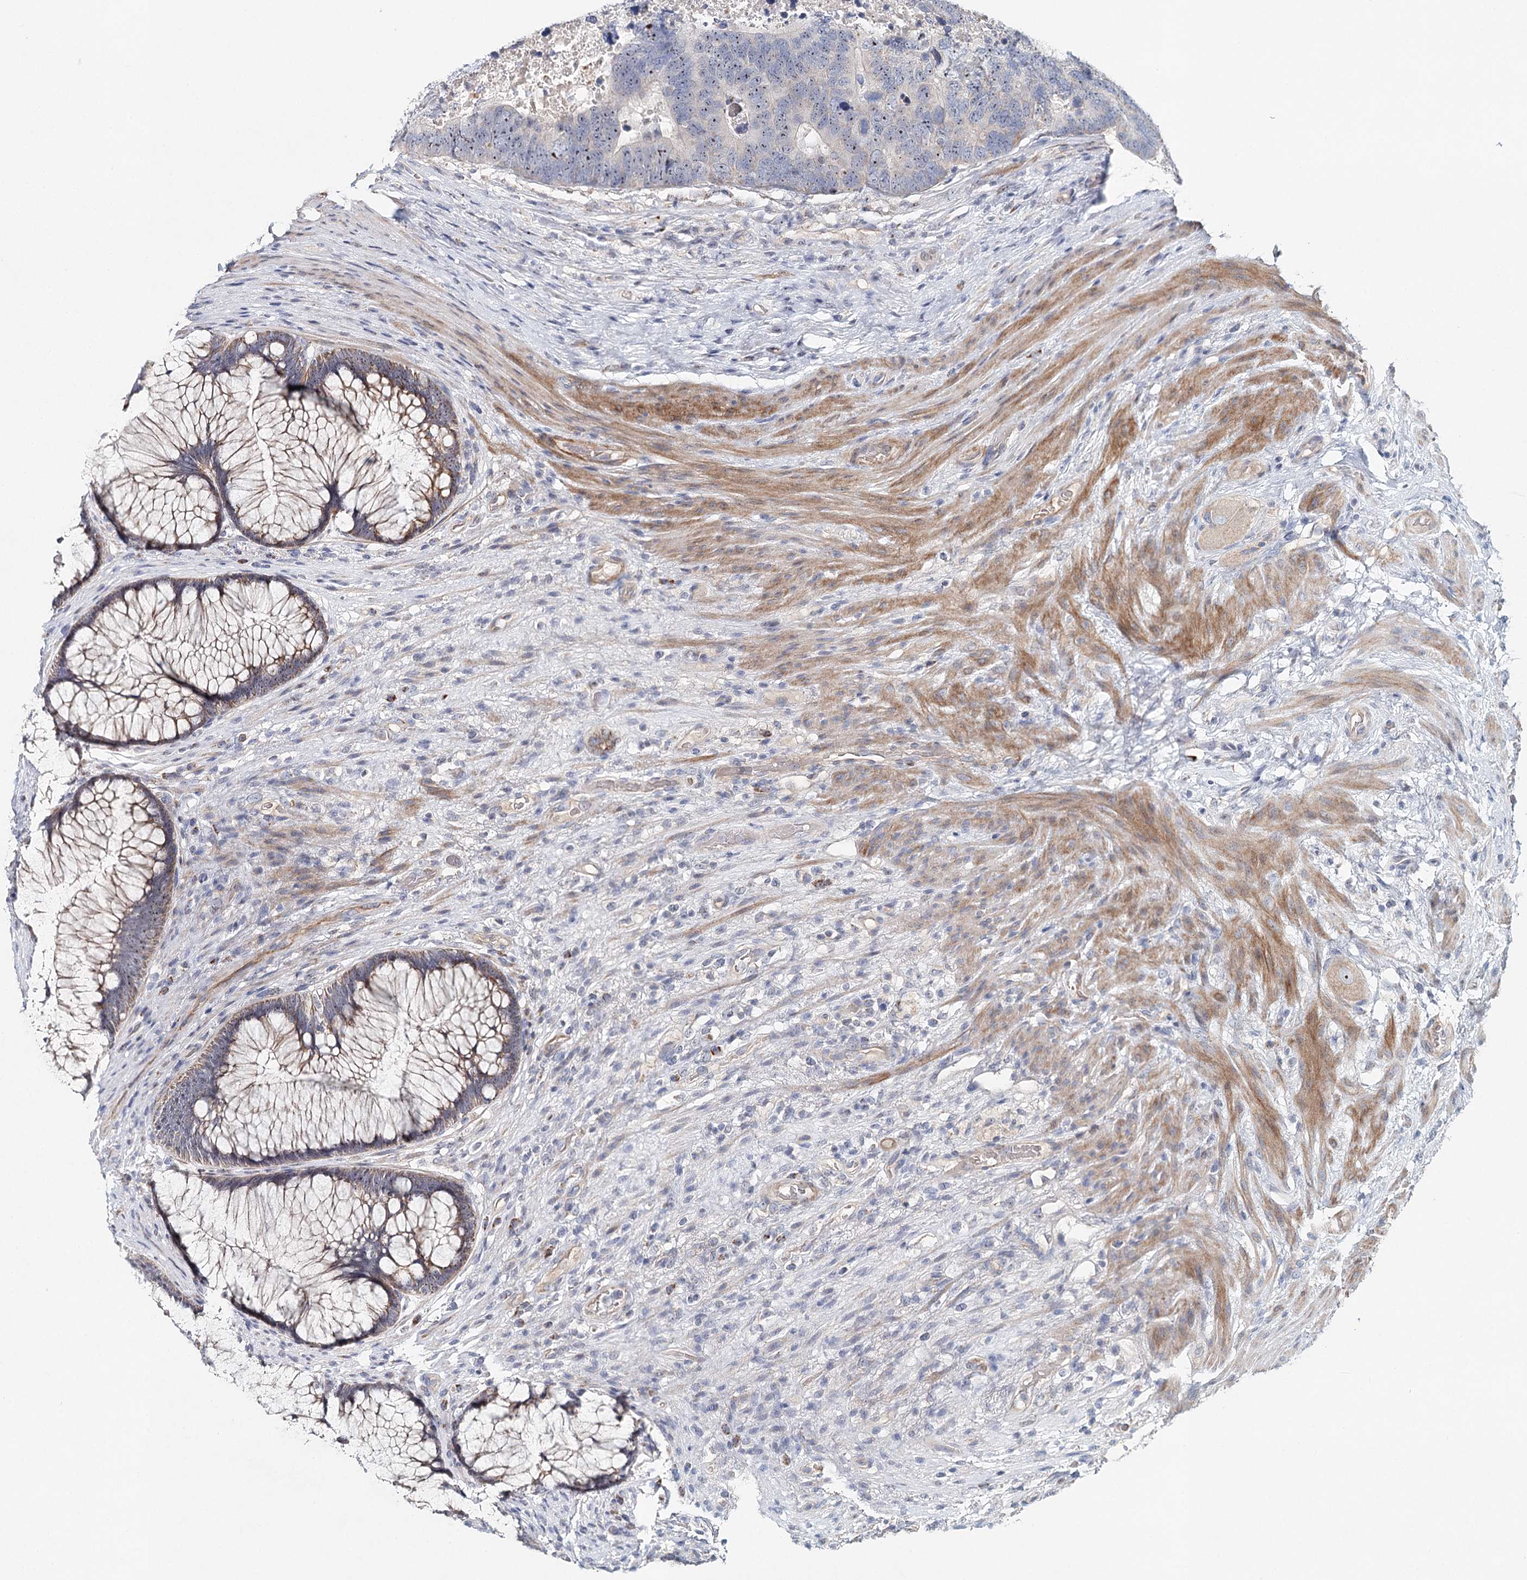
{"staining": {"intensity": "moderate", "quantity": ">75%", "location": "cytoplasmic/membranous"}, "tissue": "rectum", "cell_type": "Glandular cells", "image_type": "normal", "snomed": [{"axis": "morphology", "description": "Normal tissue, NOS"}, {"axis": "topography", "description": "Rectum"}], "caption": "A brown stain highlights moderate cytoplasmic/membranous staining of a protein in glandular cells of normal human rectum.", "gene": "RBM43", "patient": {"sex": "male", "age": 51}}